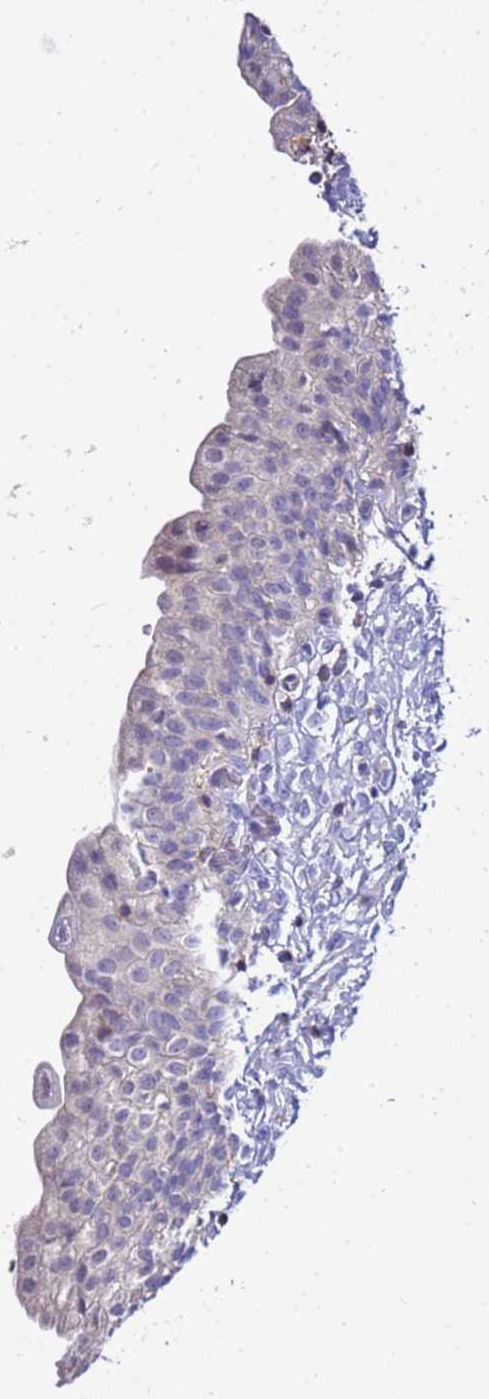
{"staining": {"intensity": "negative", "quantity": "none", "location": "none"}, "tissue": "urinary bladder", "cell_type": "Urothelial cells", "image_type": "normal", "snomed": [{"axis": "morphology", "description": "Normal tissue, NOS"}, {"axis": "topography", "description": "Urinary bladder"}], "caption": "This micrograph is of normal urinary bladder stained with IHC to label a protein in brown with the nuclei are counter-stained blue. There is no expression in urothelial cells. Nuclei are stained in blue.", "gene": "DBNDD2", "patient": {"sex": "male", "age": 55}}